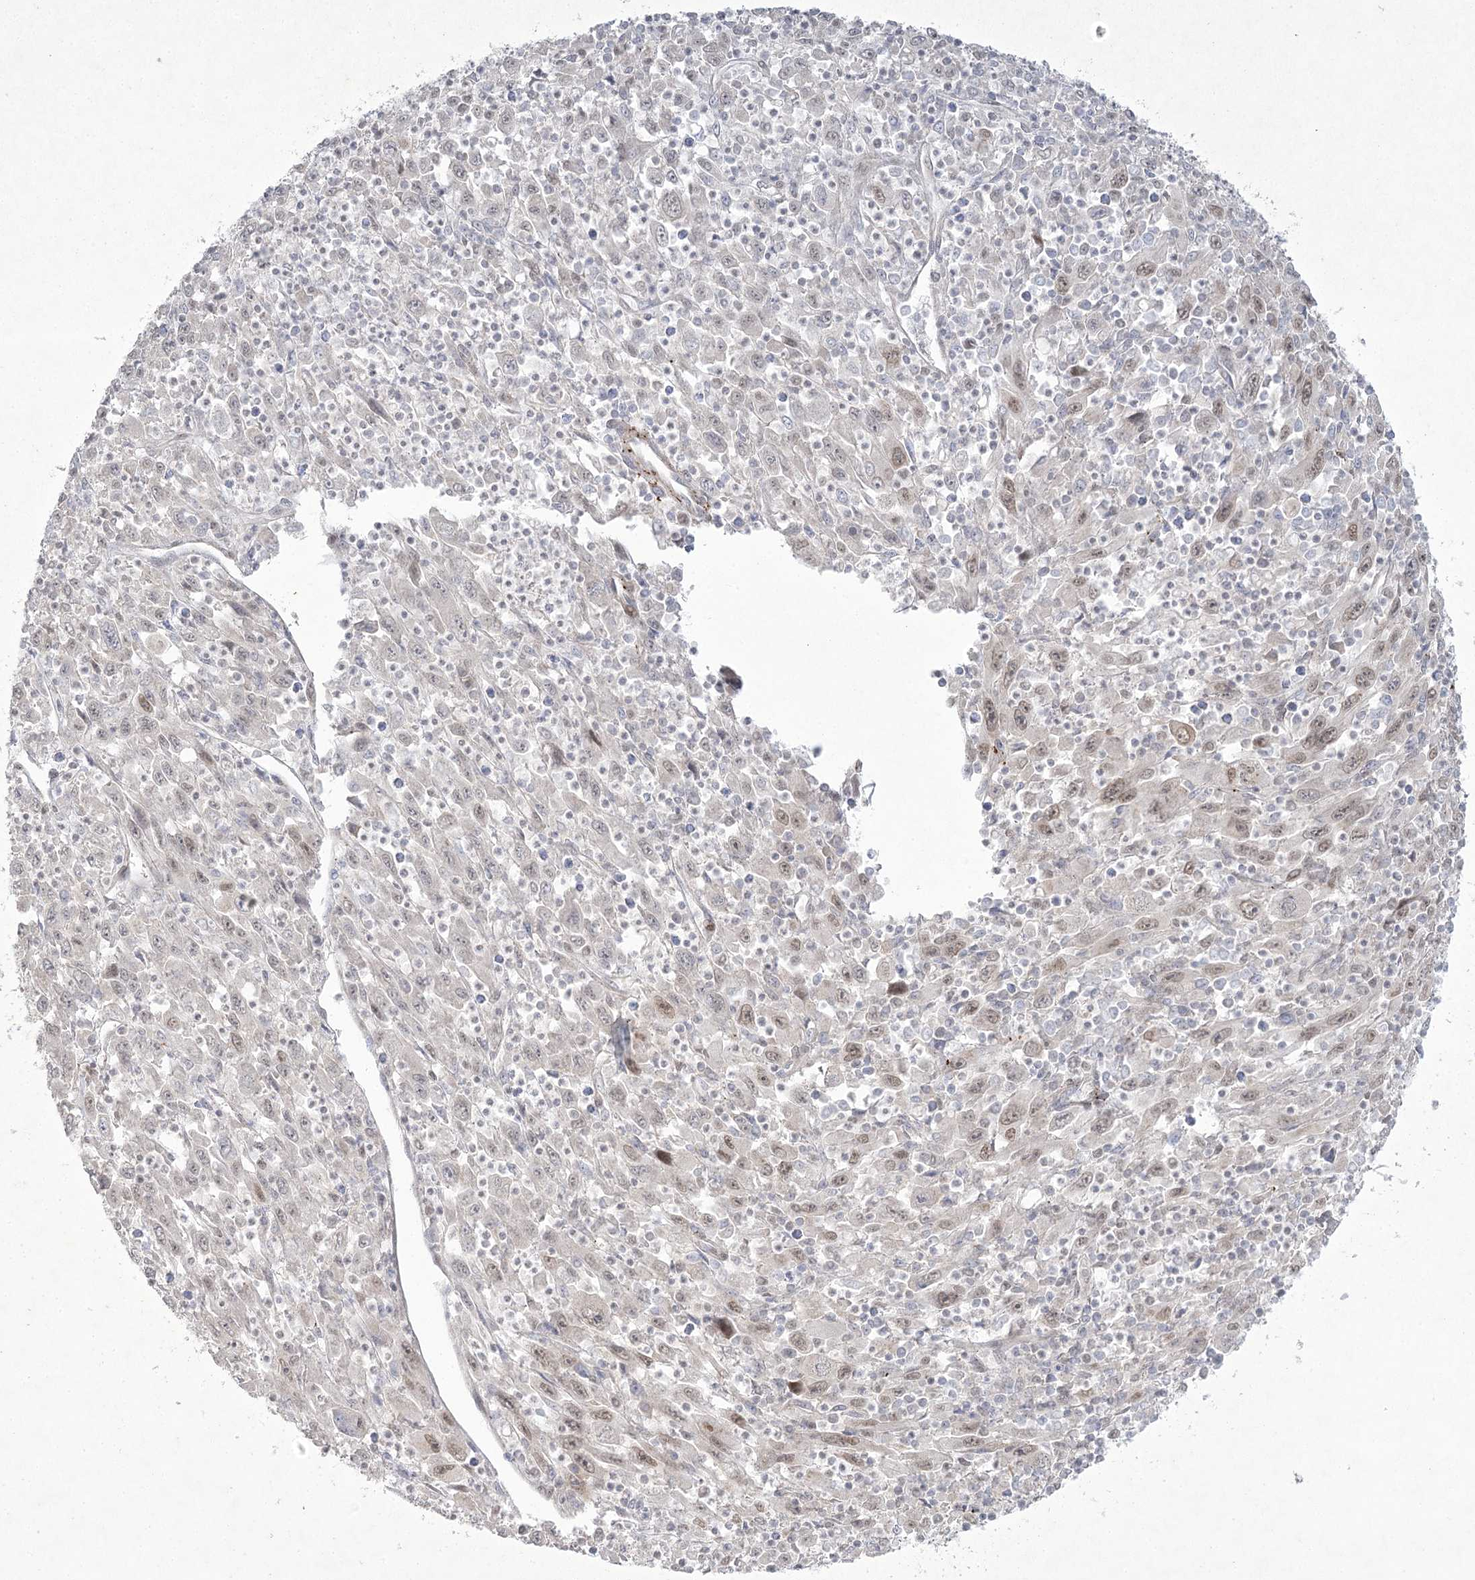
{"staining": {"intensity": "weak", "quantity": ">75%", "location": "nuclear"}, "tissue": "melanoma", "cell_type": "Tumor cells", "image_type": "cancer", "snomed": [{"axis": "morphology", "description": "Malignant melanoma, Metastatic site"}, {"axis": "topography", "description": "Skin"}], "caption": "Weak nuclear staining for a protein is seen in about >75% of tumor cells of malignant melanoma (metastatic site) using immunohistochemistry.", "gene": "AMTN", "patient": {"sex": "female", "age": 56}}